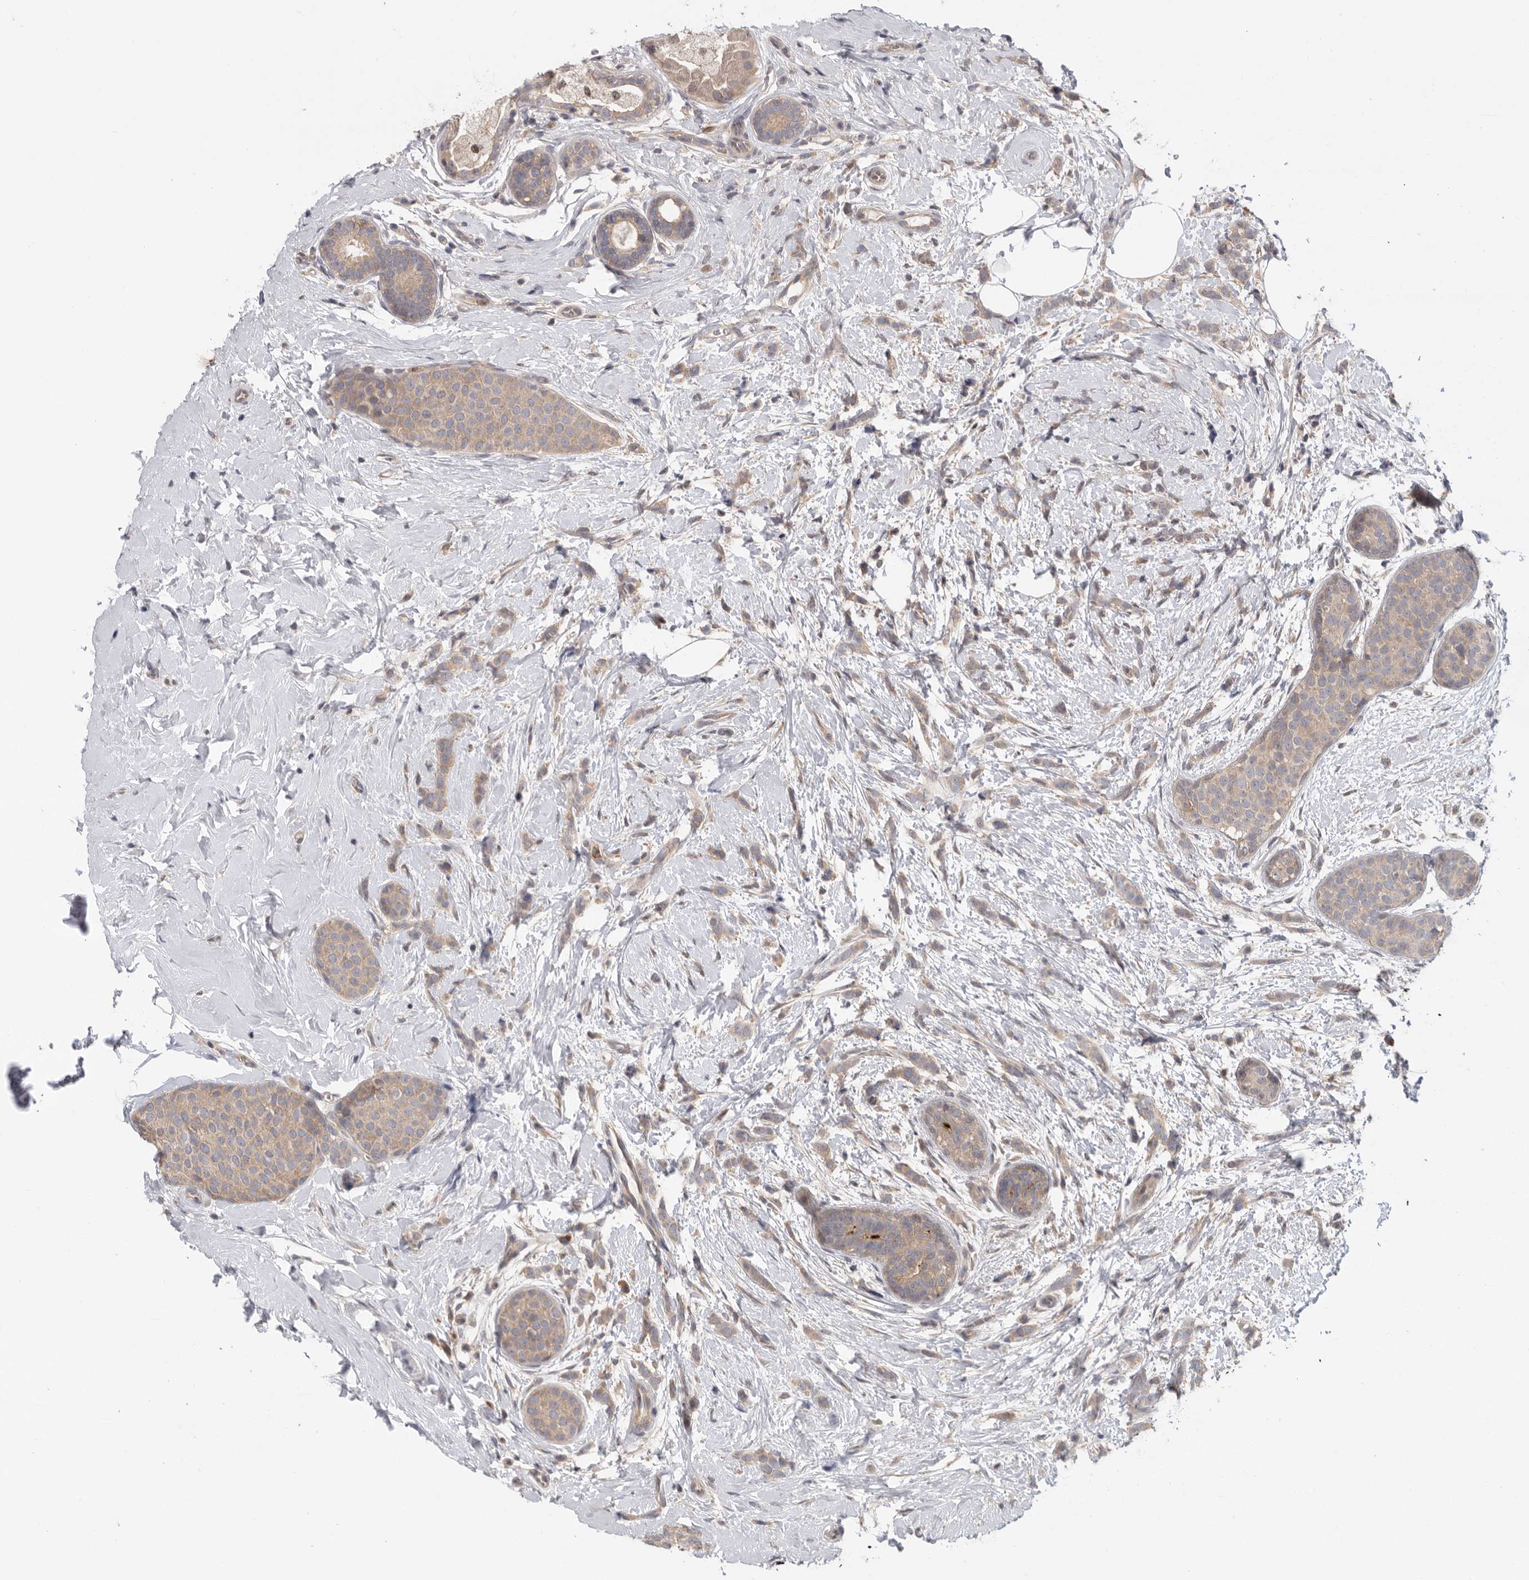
{"staining": {"intensity": "weak", "quantity": ">75%", "location": "cytoplasmic/membranous"}, "tissue": "breast cancer", "cell_type": "Tumor cells", "image_type": "cancer", "snomed": [{"axis": "morphology", "description": "Lobular carcinoma, in situ"}, {"axis": "morphology", "description": "Lobular carcinoma"}, {"axis": "topography", "description": "Breast"}], "caption": "Protein staining shows weak cytoplasmic/membranous staining in approximately >75% of tumor cells in breast lobular carcinoma in situ.", "gene": "KLK5", "patient": {"sex": "female", "age": 41}}